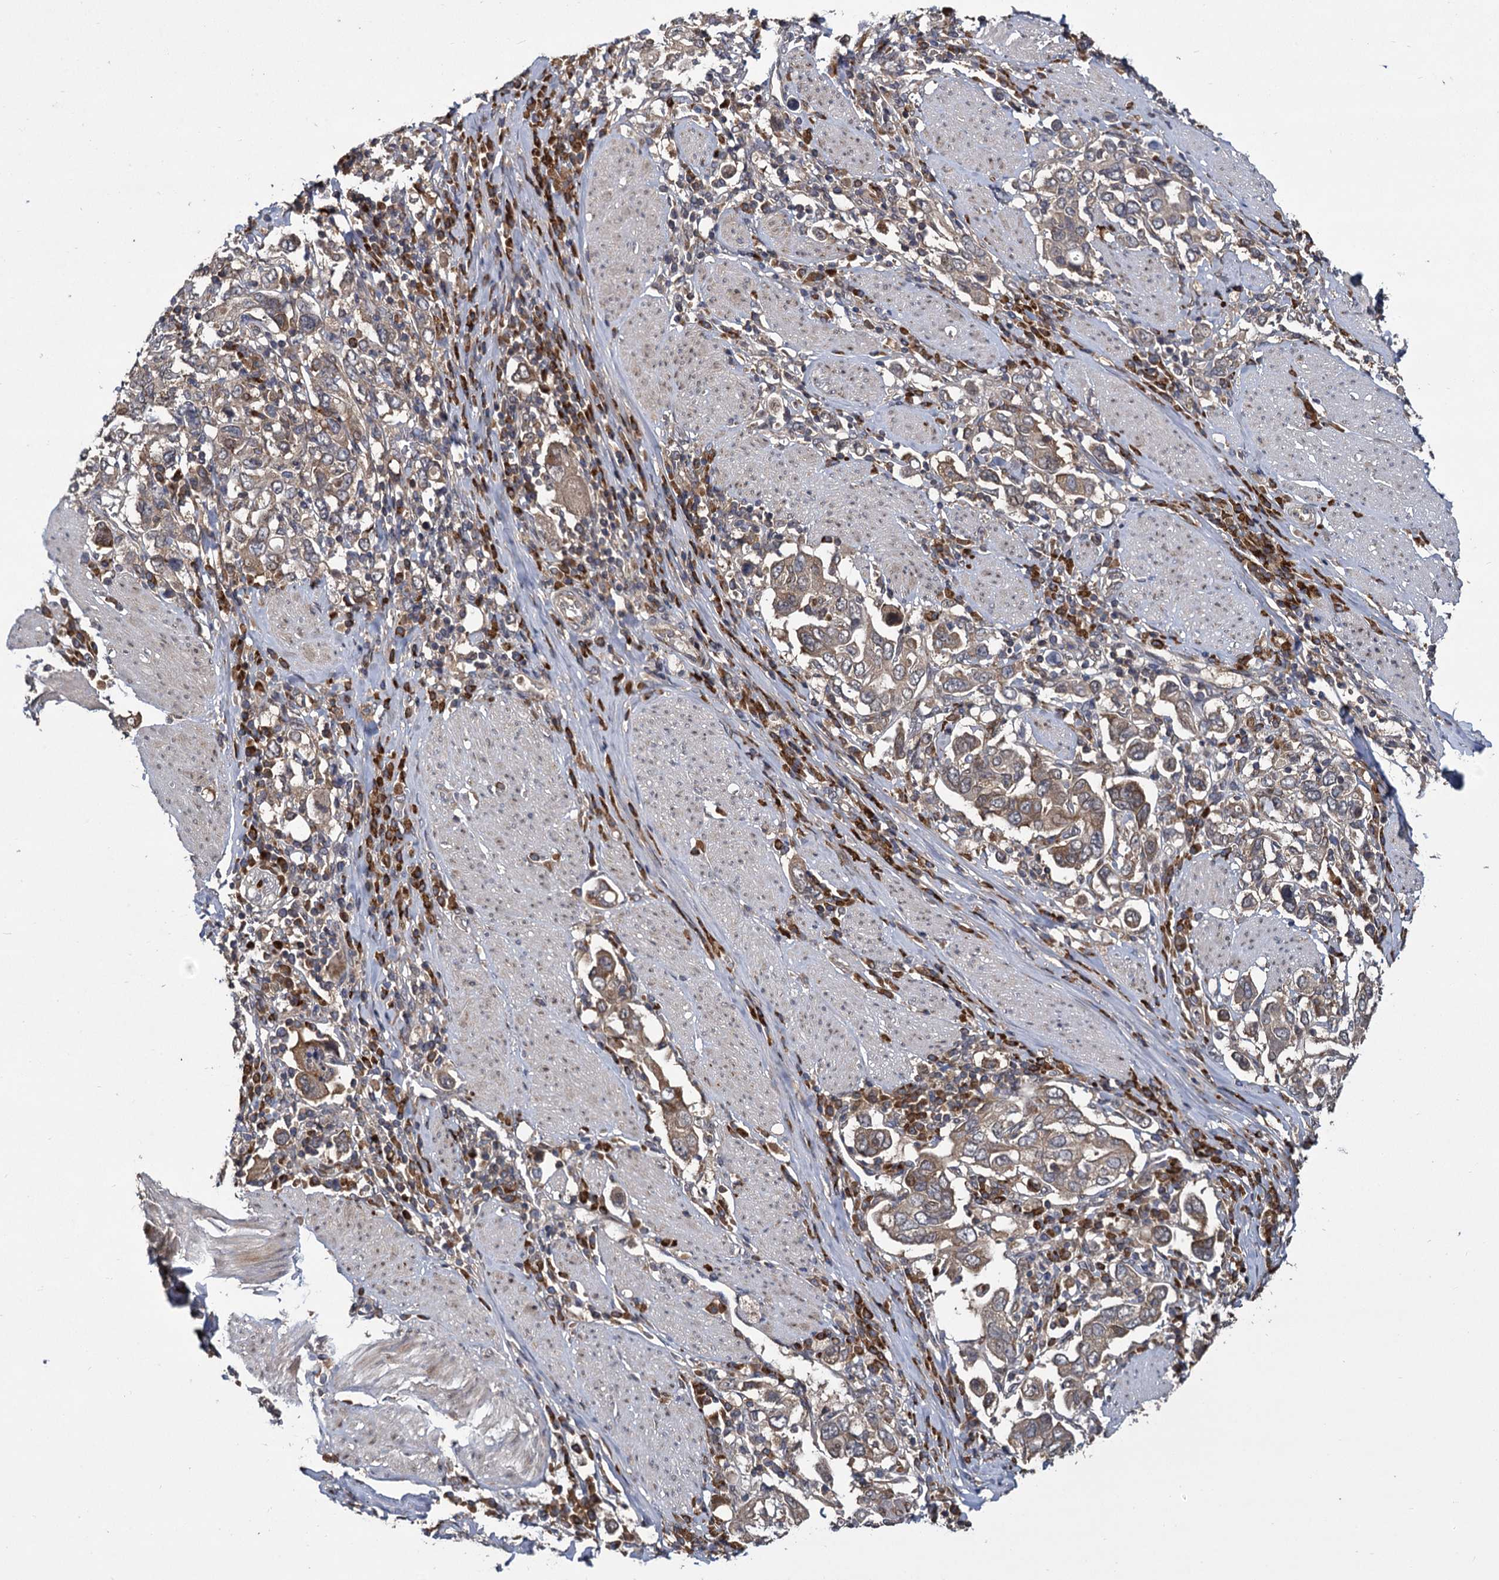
{"staining": {"intensity": "weak", "quantity": "25%-75%", "location": "cytoplasmic/membranous"}, "tissue": "stomach cancer", "cell_type": "Tumor cells", "image_type": "cancer", "snomed": [{"axis": "morphology", "description": "Adenocarcinoma, NOS"}, {"axis": "topography", "description": "Stomach, upper"}], "caption": "This image exhibits immunohistochemistry (IHC) staining of human stomach adenocarcinoma, with low weak cytoplasmic/membranous staining in about 25%-75% of tumor cells.", "gene": "INPPL1", "patient": {"sex": "male", "age": 62}}